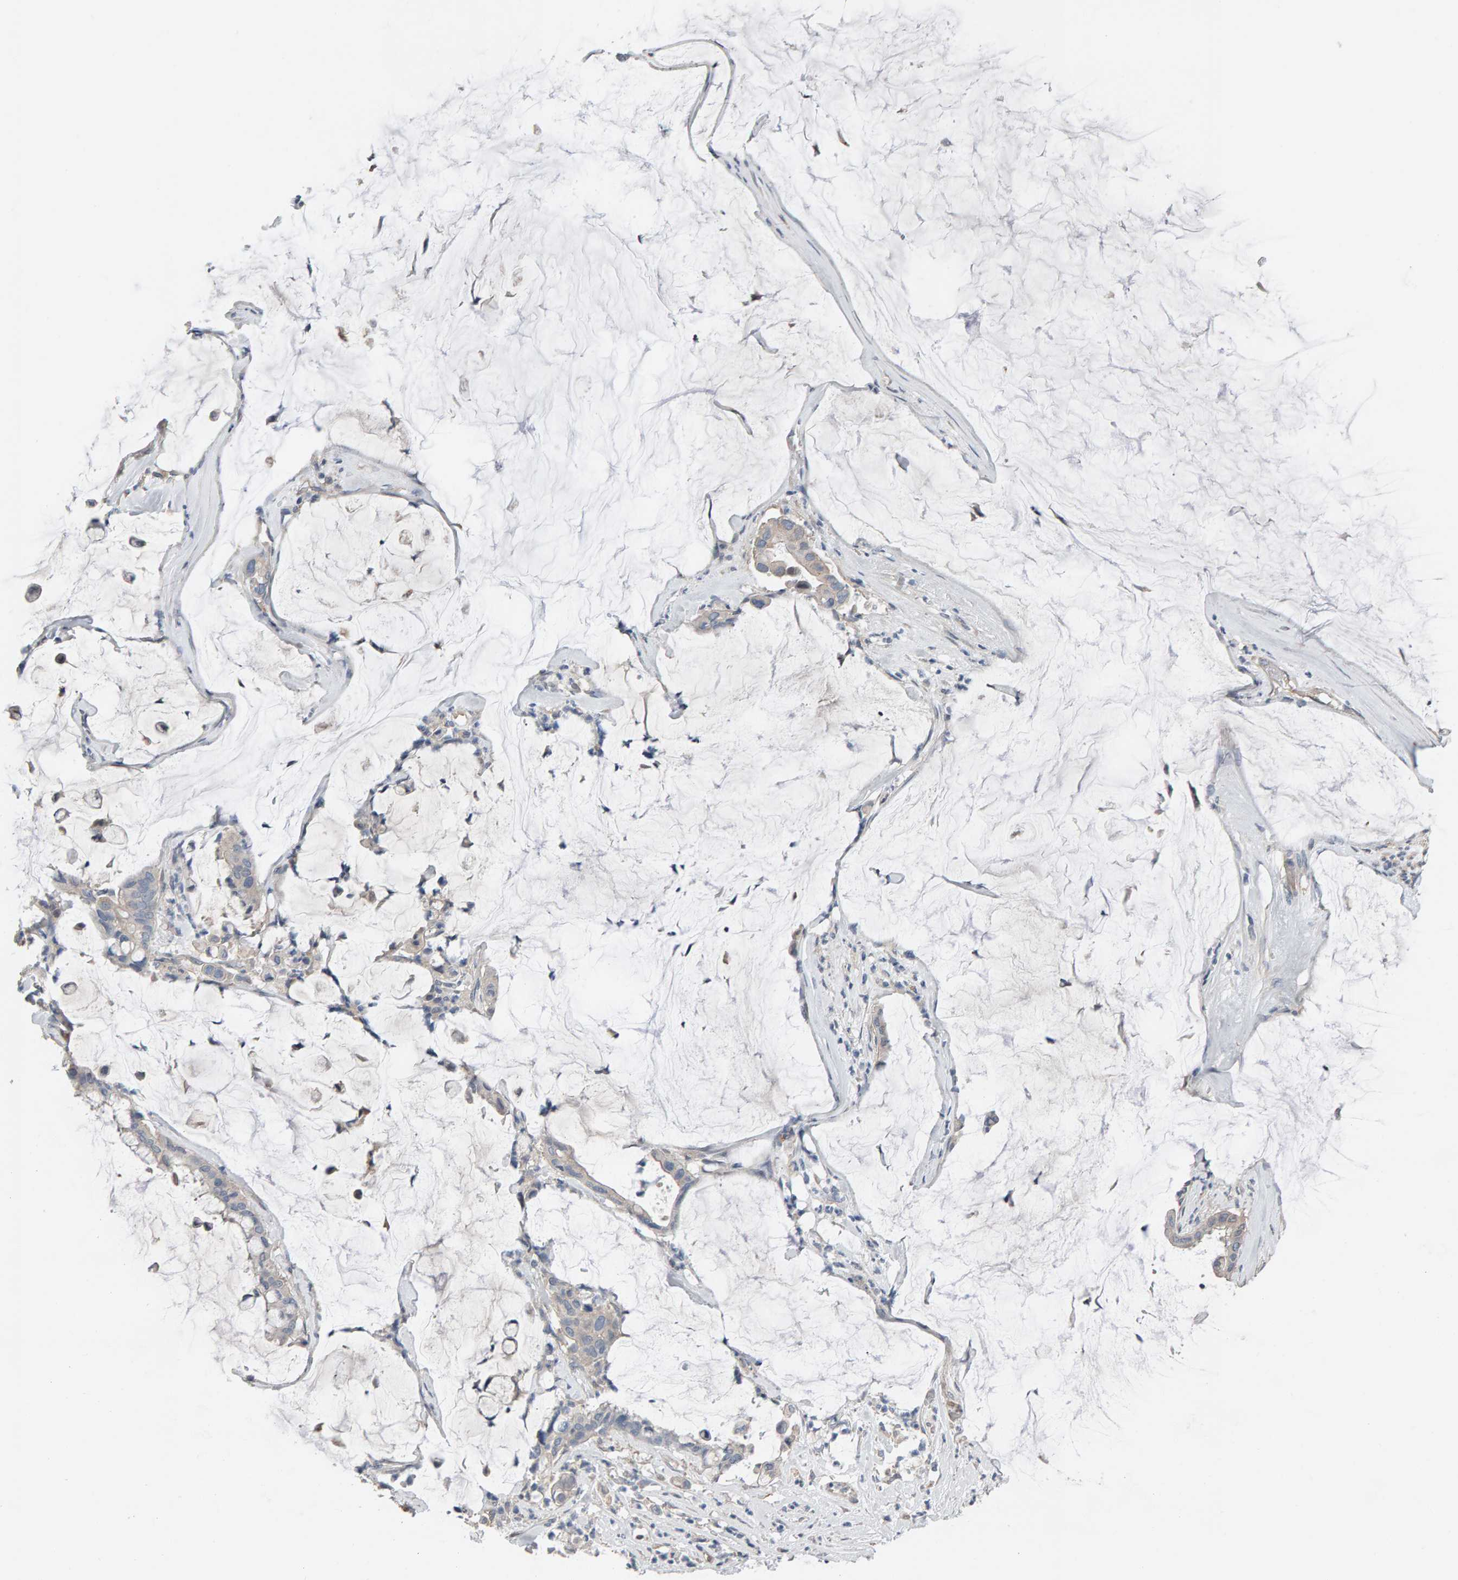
{"staining": {"intensity": "negative", "quantity": "none", "location": "none"}, "tissue": "pancreatic cancer", "cell_type": "Tumor cells", "image_type": "cancer", "snomed": [{"axis": "morphology", "description": "Adenocarcinoma, NOS"}, {"axis": "topography", "description": "Pancreas"}], "caption": "The IHC histopathology image has no significant staining in tumor cells of pancreatic adenocarcinoma tissue.", "gene": "IPPK", "patient": {"sex": "male", "age": 41}}